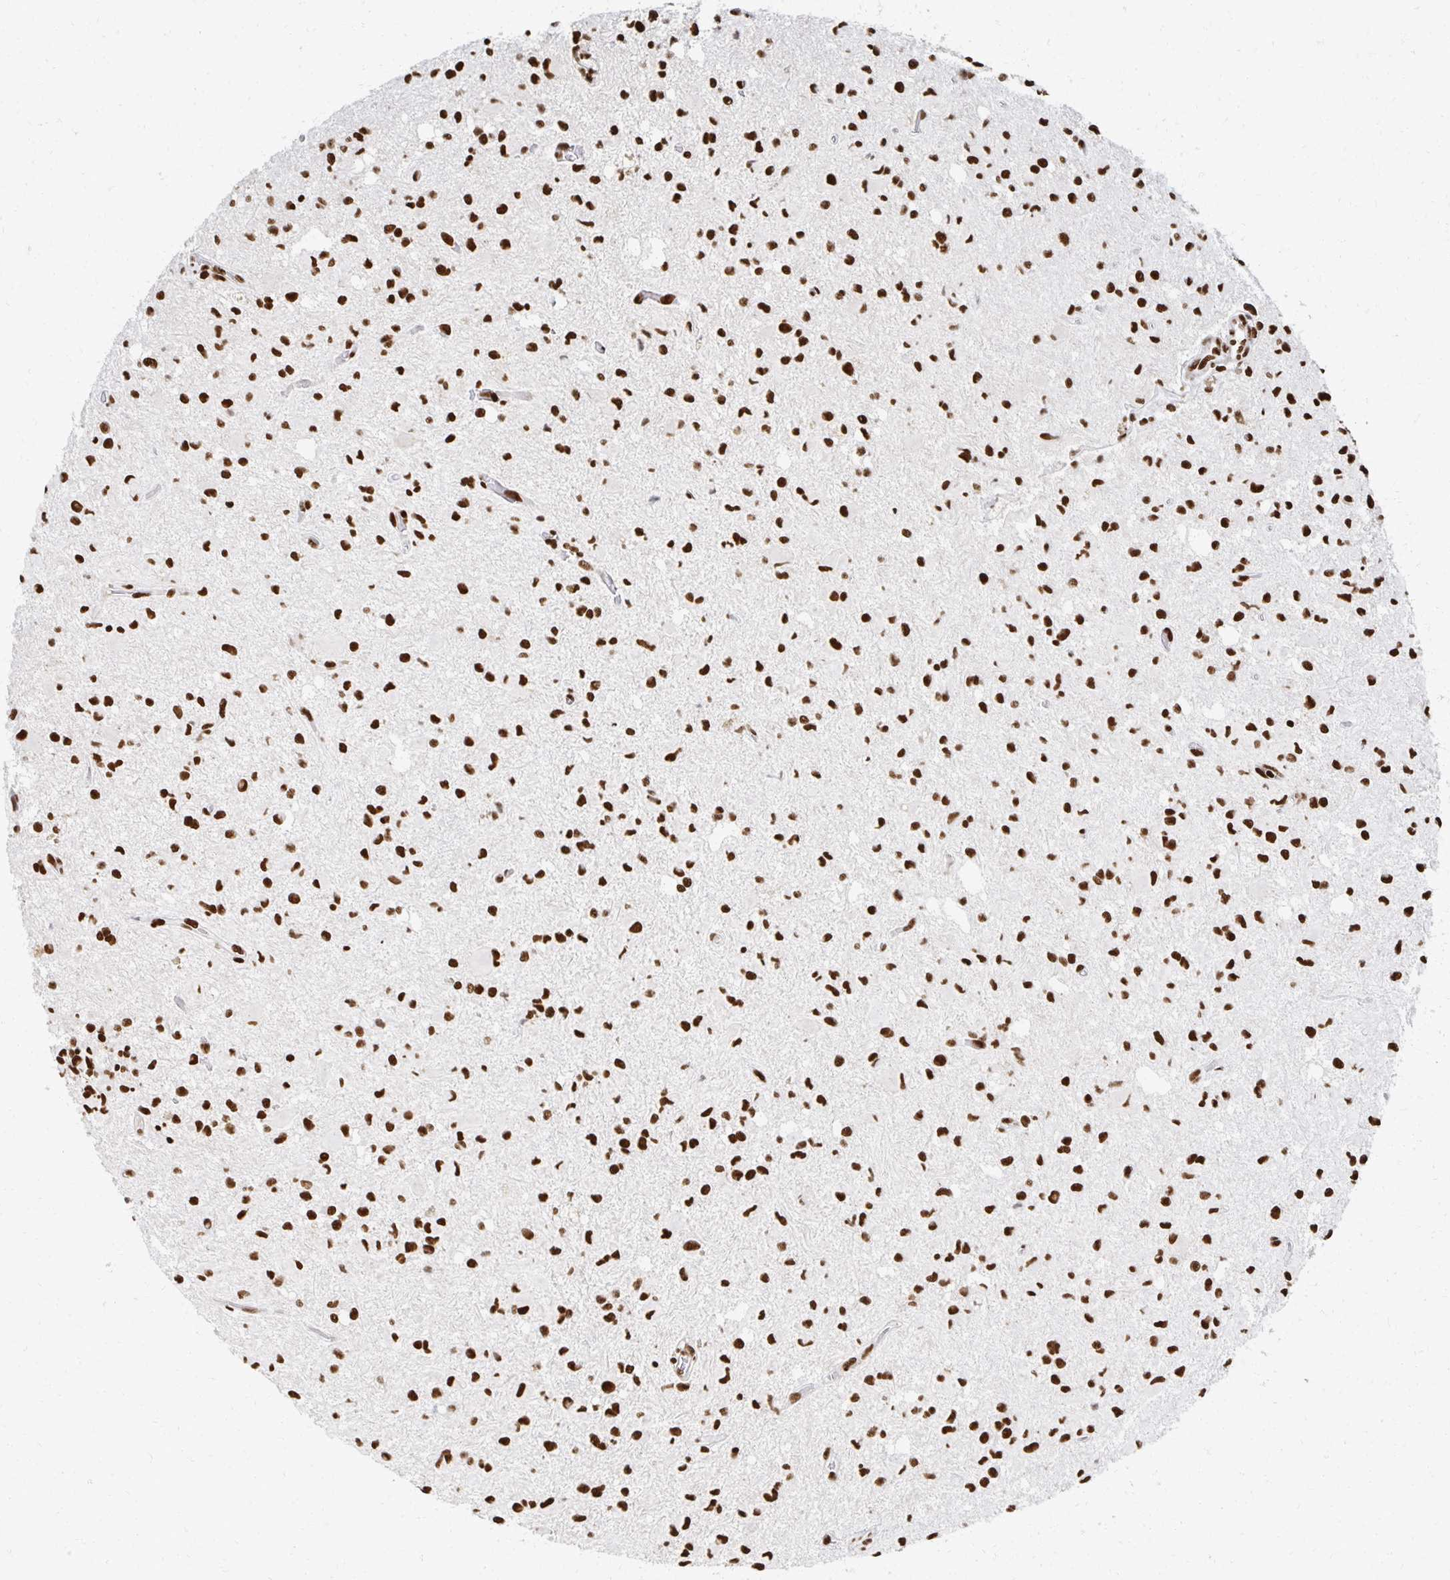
{"staining": {"intensity": "strong", "quantity": ">75%", "location": "nuclear"}, "tissue": "glioma", "cell_type": "Tumor cells", "image_type": "cancer", "snomed": [{"axis": "morphology", "description": "Glioma, malignant, Low grade"}, {"axis": "topography", "description": "Brain"}], "caption": "Malignant low-grade glioma tissue reveals strong nuclear staining in about >75% of tumor cells The protein is stained brown, and the nuclei are stained in blue (DAB IHC with brightfield microscopy, high magnification).", "gene": "RBBP7", "patient": {"sex": "female", "age": 33}}